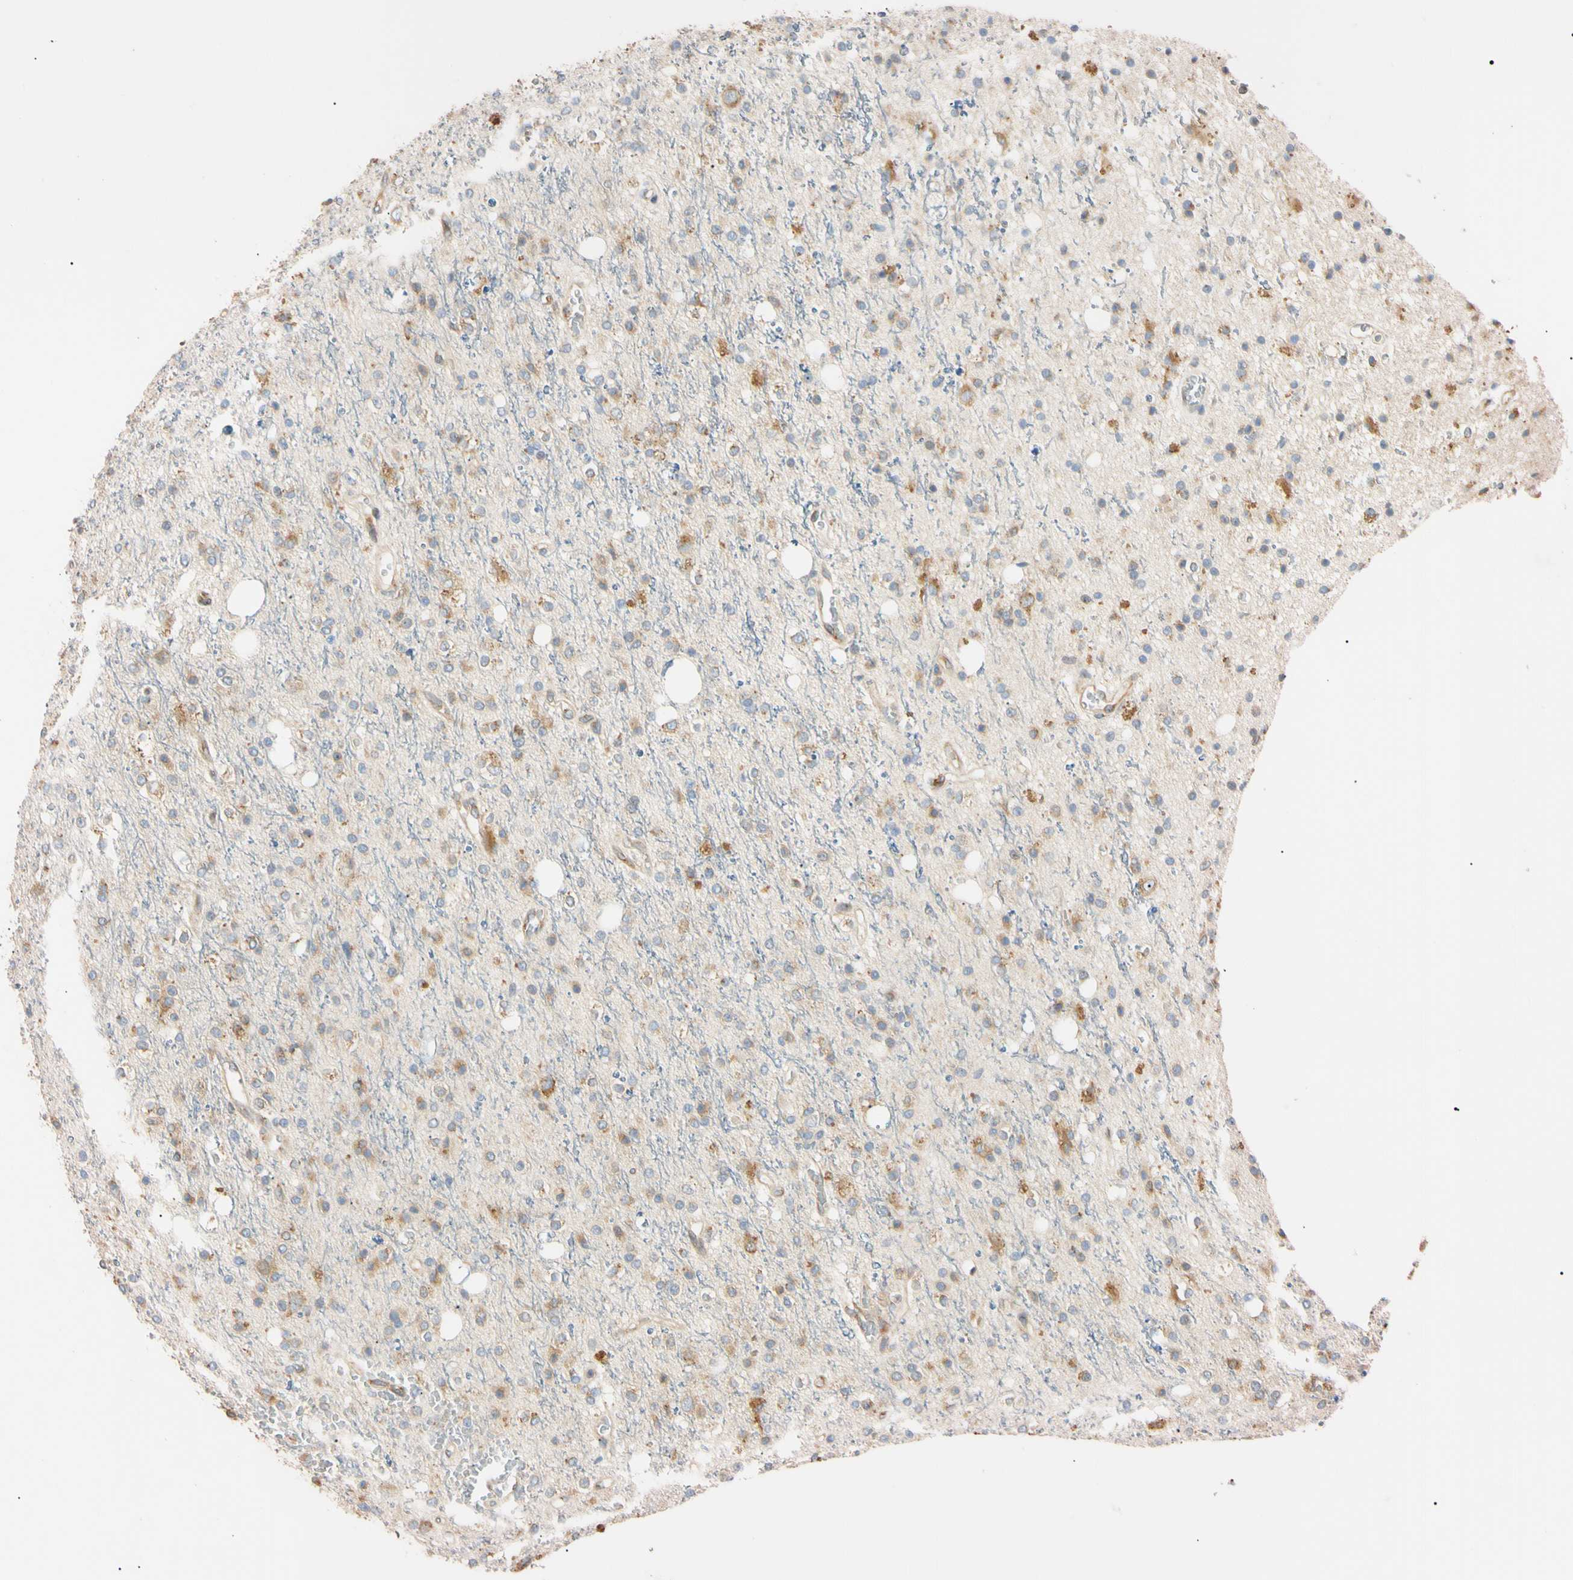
{"staining": {"intensity": "moderate", "quantity": "<25%", "location": "cytoplasmic/membranous"}, "tissue": "glioma", "cell_type": "Tumor cells", "image_type": "cancer", "snomed": [{"axis": "morphology", "description": "Glioma, malignant, High grade"}, {"axis": "topography", "description": "Brain"}], "caption": "IHC staining of glioma, which displays low levels of moderate cytoplasmic/membranous staining in approximately <25% of tumor cells indicating moderate cytoplasmic/membranous protein staining. The staining was performed using DAB (brown) for protein detection and nuclei were counterstained in hematoxylin (blue).", "gene": "IER3IP1", "patient": {"sex": "male", "age": 47}}